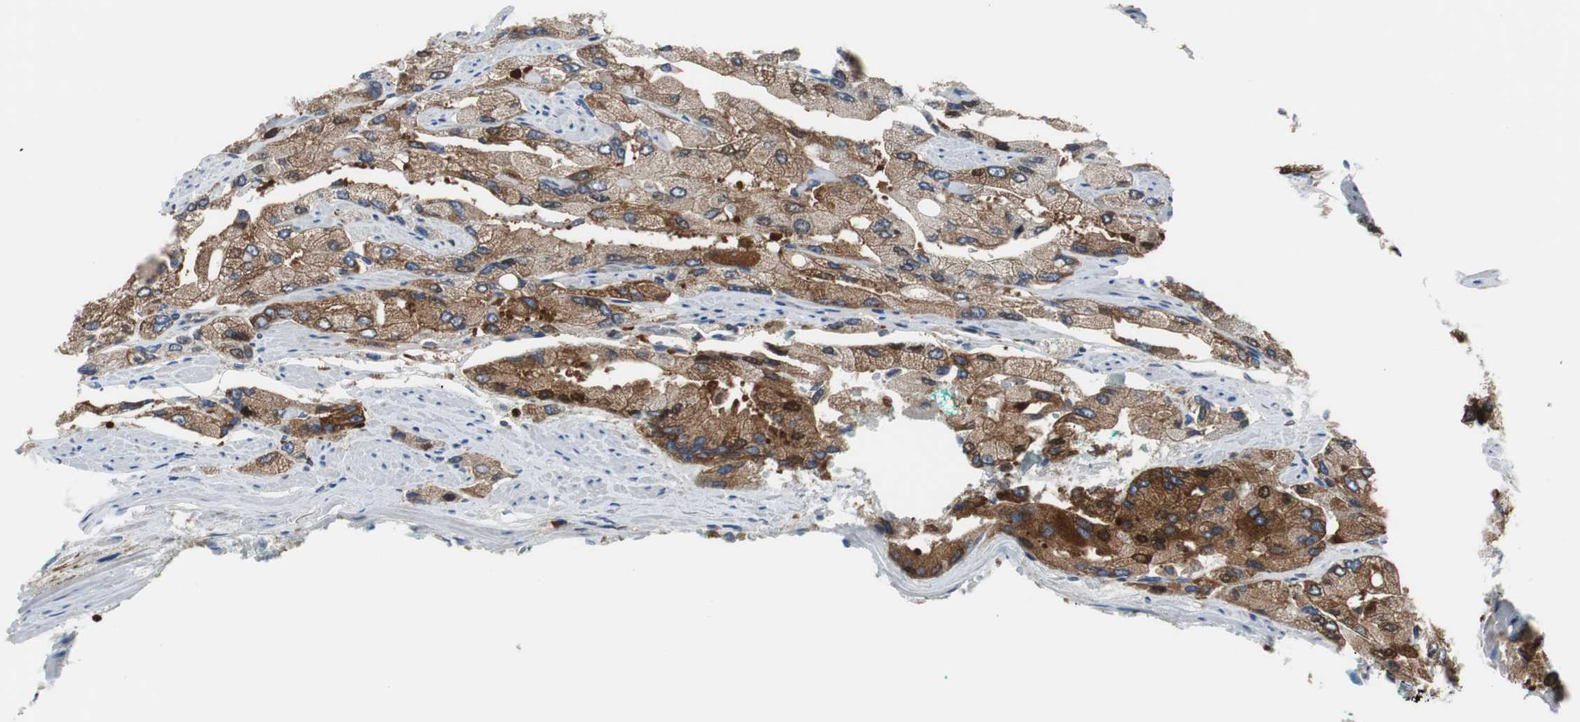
{"staining": {"intensity": "strong", "quantity": ">75%", "location": "cytoplasmic/membranous"}, "tissue": "prostate cancer", "cell_type": "Tumor cells", "image_type": "cancer", "snomed": [{"axis": "morphology", "description": "Adenocarcinoma, High grade"}, {"axis": "topography", "description": "Prostate"}], "caption": "The image exhibits a brown stain indicating the presence of a protein in the cytoplasmic/membranous of tumor cells in high-grade adenocarcinoma (prostate).", "gene": "BRAF", "patient": {"sex": "male", "age": 58}}